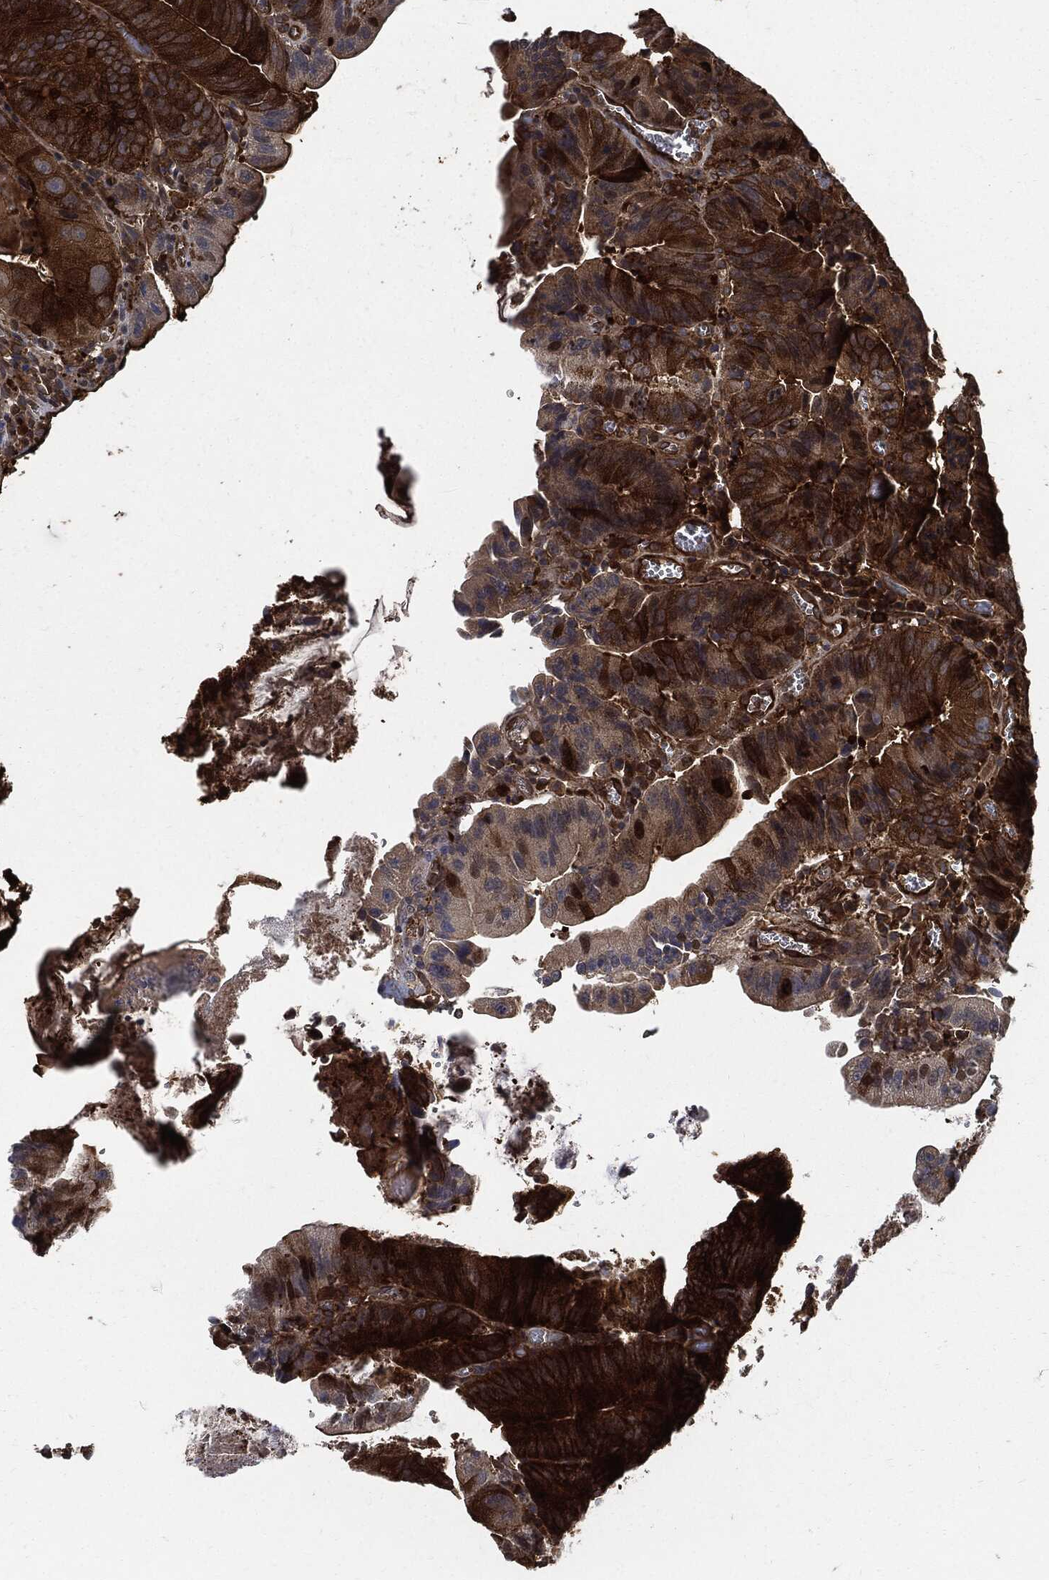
{"staining": {"intensity": "strong", "quantity": ">75%", "location": "cytoplasmic/membranous"}, "tissue": "colorectal cancer", "cell_type": "Tumor cells", "image_type": "cancer", "snomed": [{"axis": "morphology", "description": "Adenocarcinoma, NOS"}, {"axis": "topography", "description": "Colon"}], "caption": "Protein staining of colorectal adenocarcinoma tissue displays strong cytoplasmic/membranous expression in approximately >75% of tumor cells.", "gene": "XPNPEP1", "patient": {"sex": "female", "age": 86}}